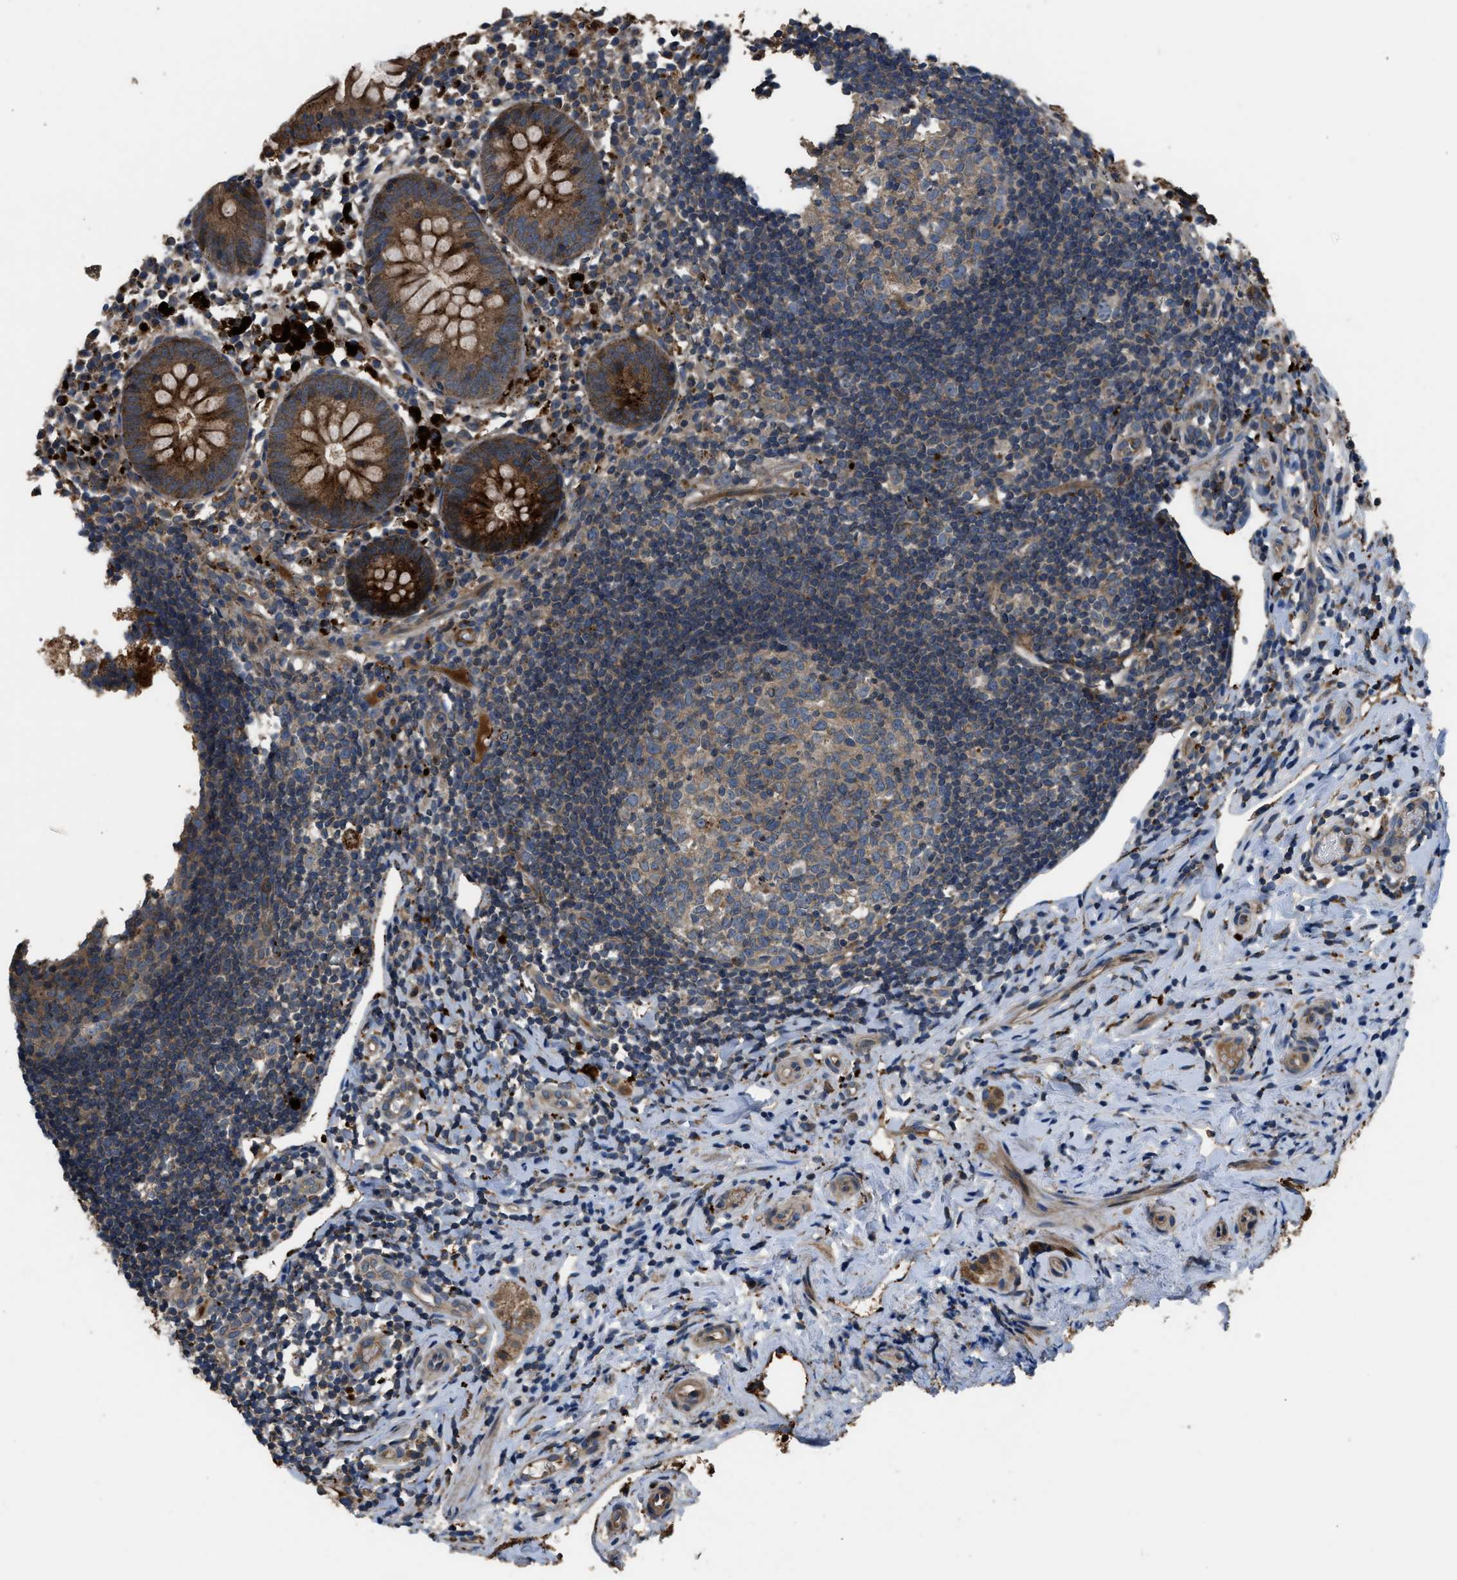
{"staining": {"intensity": "strong", "quantity": ">75%", "location": "cytoplasmic/membranous"}, "tissue": "appendix", "cell_type": "Glandular cells", "image_type": "normal", "snomed": [{"axis": "morphology", "description": "Normal tissue, NOS"}, {"axis": "topography", "description": "Appendix"}], "caption": "A brown stain shows strong cytoplasmic/membranous expression of a protein in glandular cells of unremarkable human appendix.", "gene": "GGH", "patient": {"sex": "female", "age": 20}}